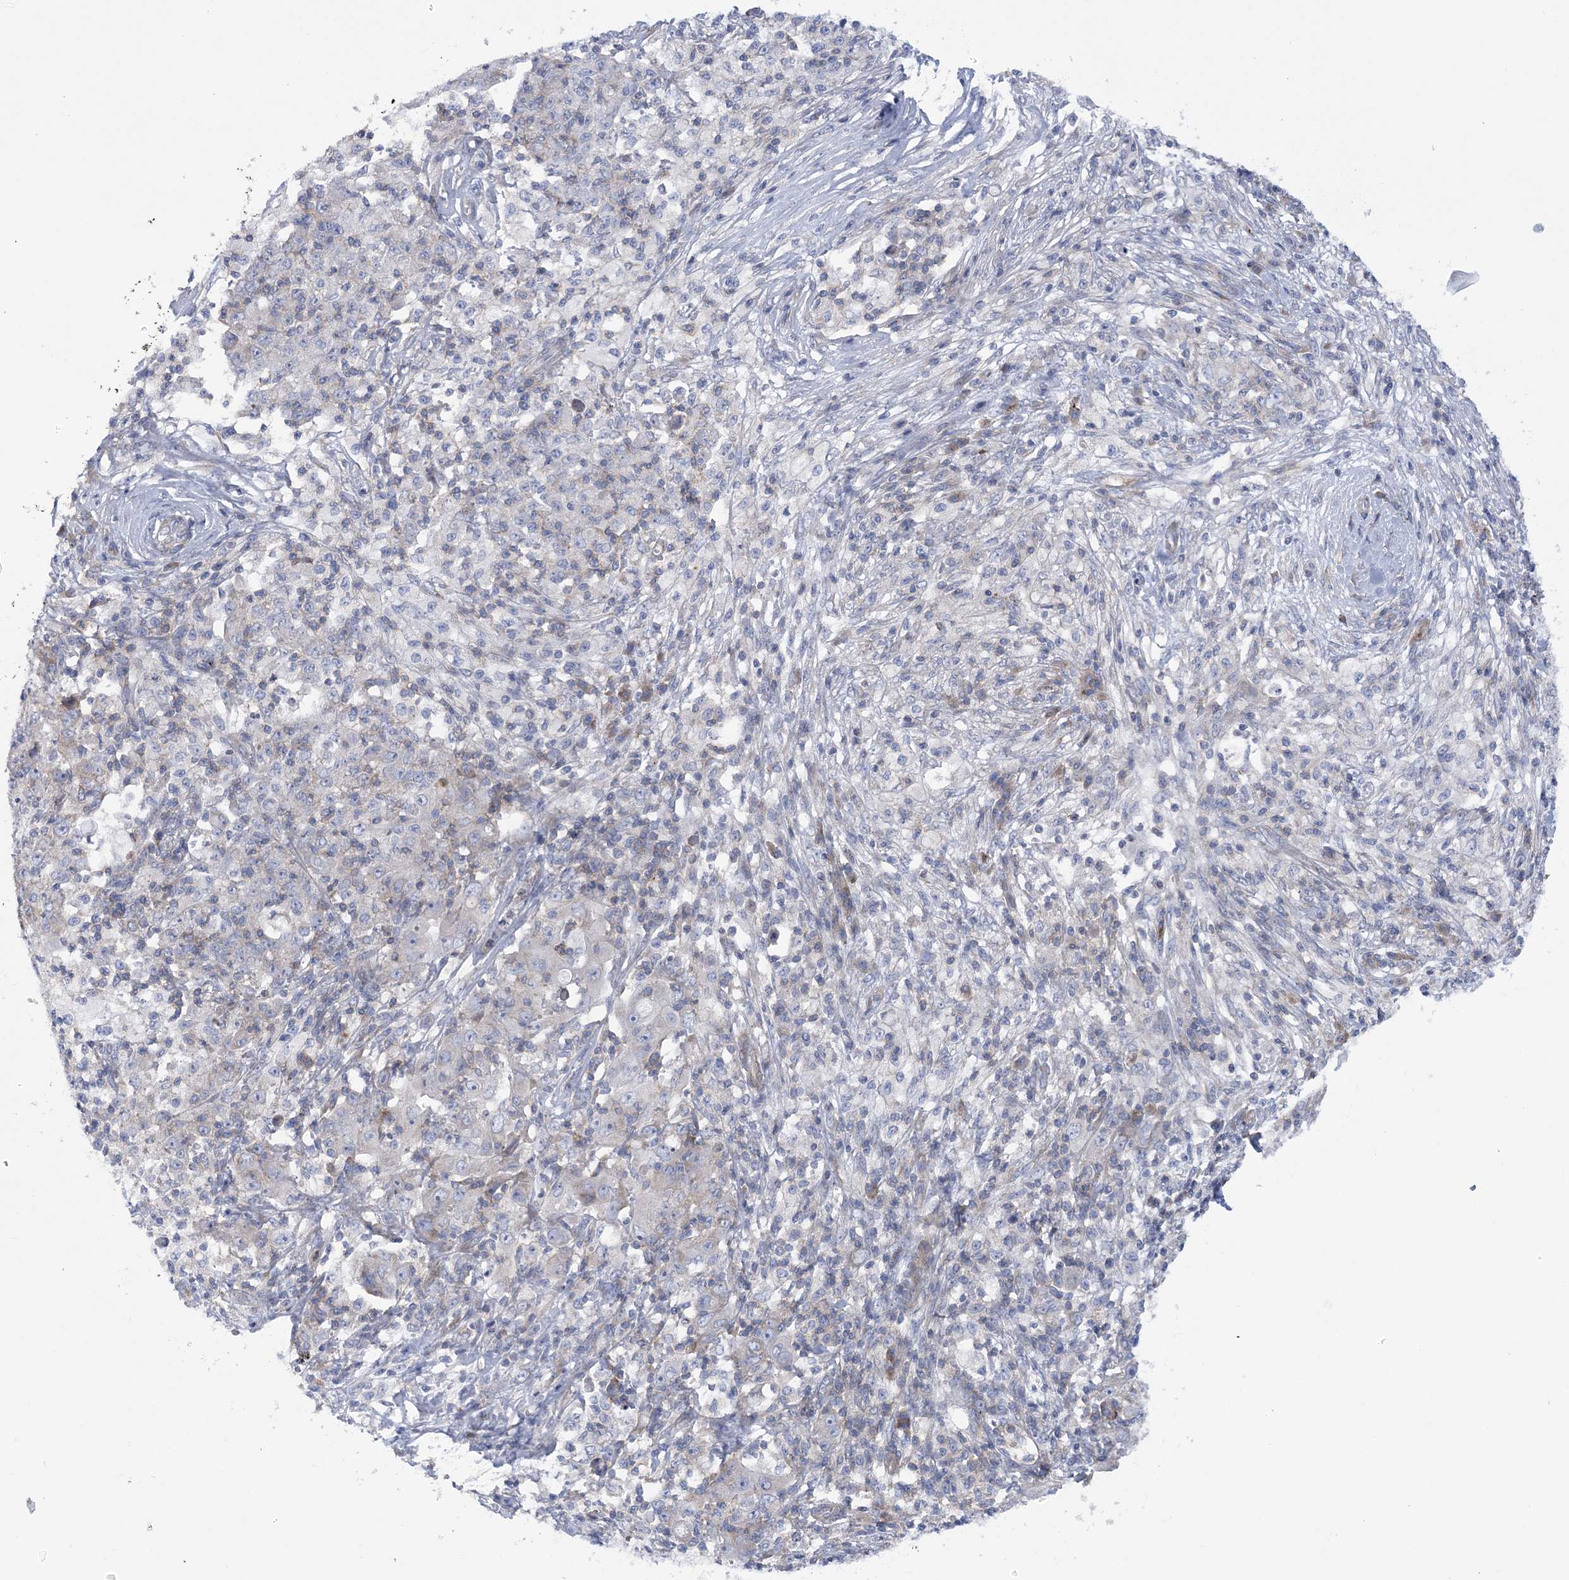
{"staining": {"intensity": "negative", "quantity": "none", "location": "none"}, "tissue": "ovarian cancer", "cell_type": "Tumor cells", "image_type": "cancer", "snomed": [{"axis": "morphology", "description": "Carcinoma, endometroid"}, {"axis": "topography", "description": "Ovary"}], "caption": "Immunohistochemistry histopathology image of endometroid carcinoma (ovarian) stained for a protein (brown), which demonstrates no staining in tumor cells.", "gene": "ARSJ", "patient": {"sex": "female", "age": 42}}